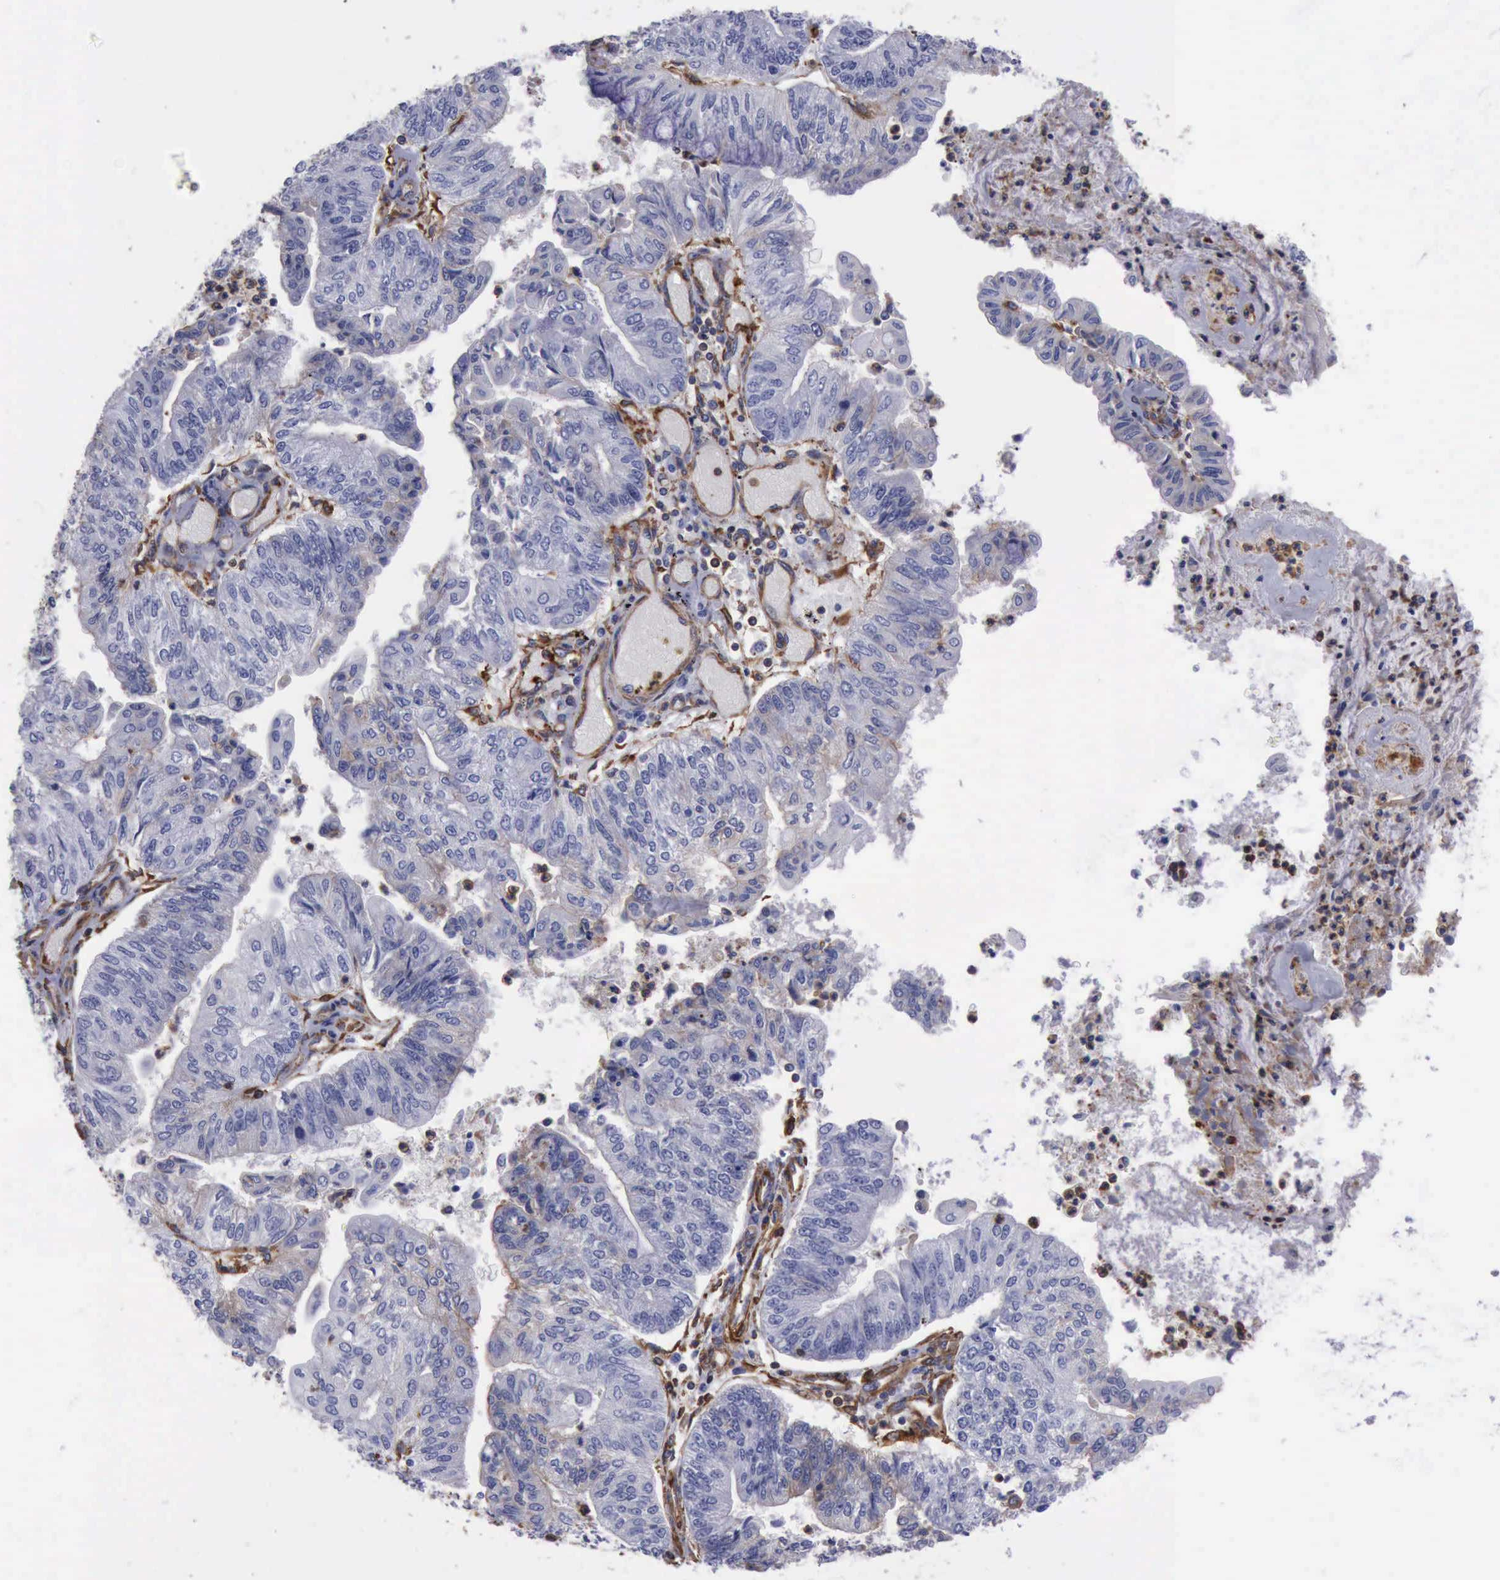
{"staining": {"intensity": "weak", "quantity": "<25%", "location": "cytoplasmic/membranous"}, "tissue": "endometrial cancer", "cell_type": "Tumor cells", "image_type": "cancer", "snomed": [{"axis": "morphology", "description": "Adenocarcinoma, NOS"}, {"axis": "topography", "description": "Endometrium"}], "caption": "Endometrial adenocarcinoma stained for a protein using immunohistochemistry shows no positivity tumor cells.", "gene": "FLNA", "patient": {"sex": "female", "age": 59}}